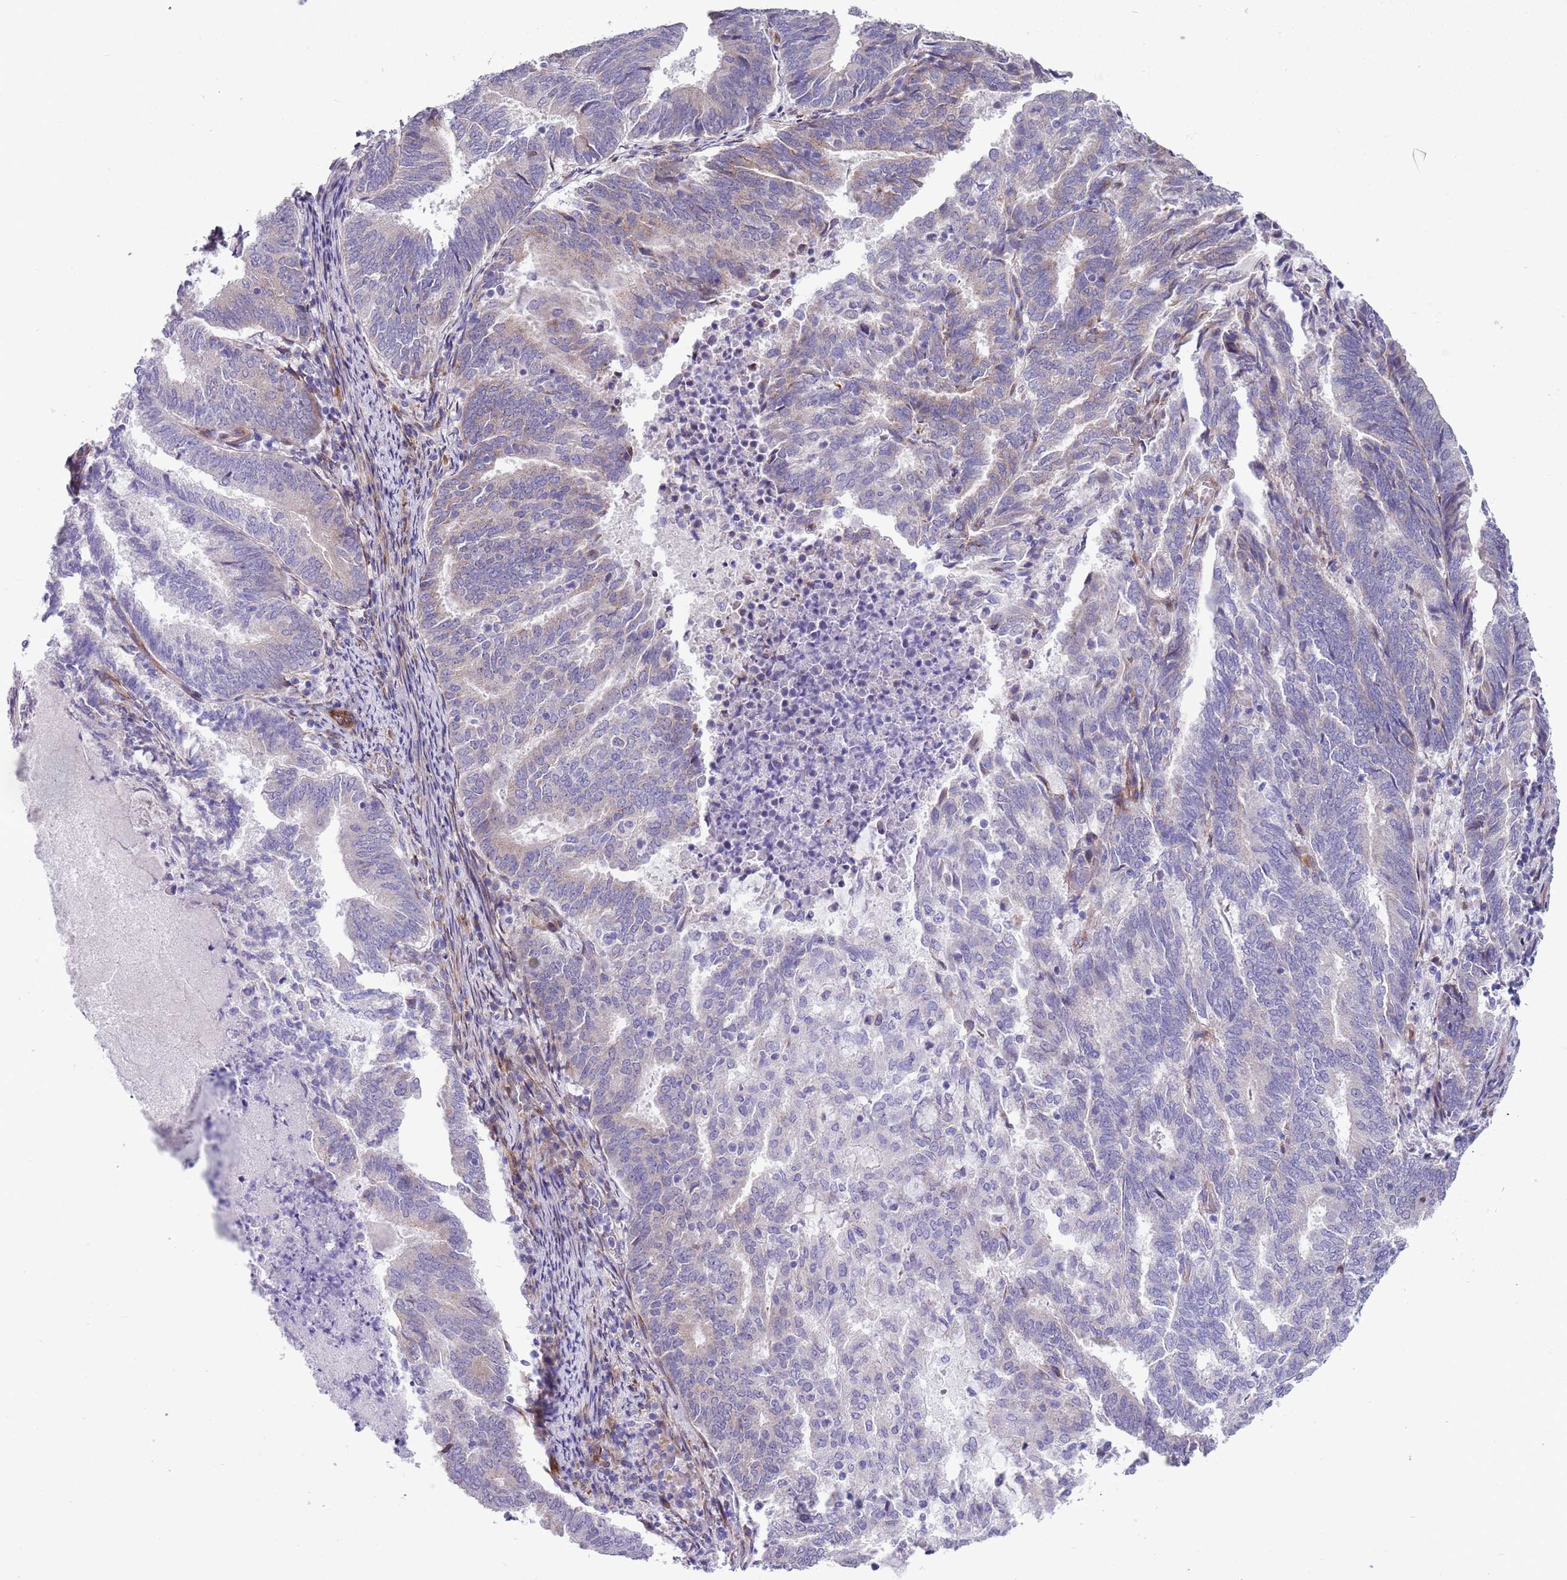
{"staining": {"intensity": "moderate", "quantity": "<25%", "location": "cytoplasmic/membranous"}, "tissue": "endometrial cancer", "cell_type": "Tumor cells", "image_type": "cancer", "snomed": [{"axis": "morphology", "description": "Adenocarcinoma, NOS"}, {"axis": "topography", "description": "Endometrium"}], "caption": "Moderate cytoplasmic/membranous protein staining is seen in approximately <25% of tumor cells in endometrial adenocarcinoma. (DAB IHC, brown staining for protein, blue staining for nuclei).", "gene": "MRPL32", "patient": {"sex": "female", "age": 80}}